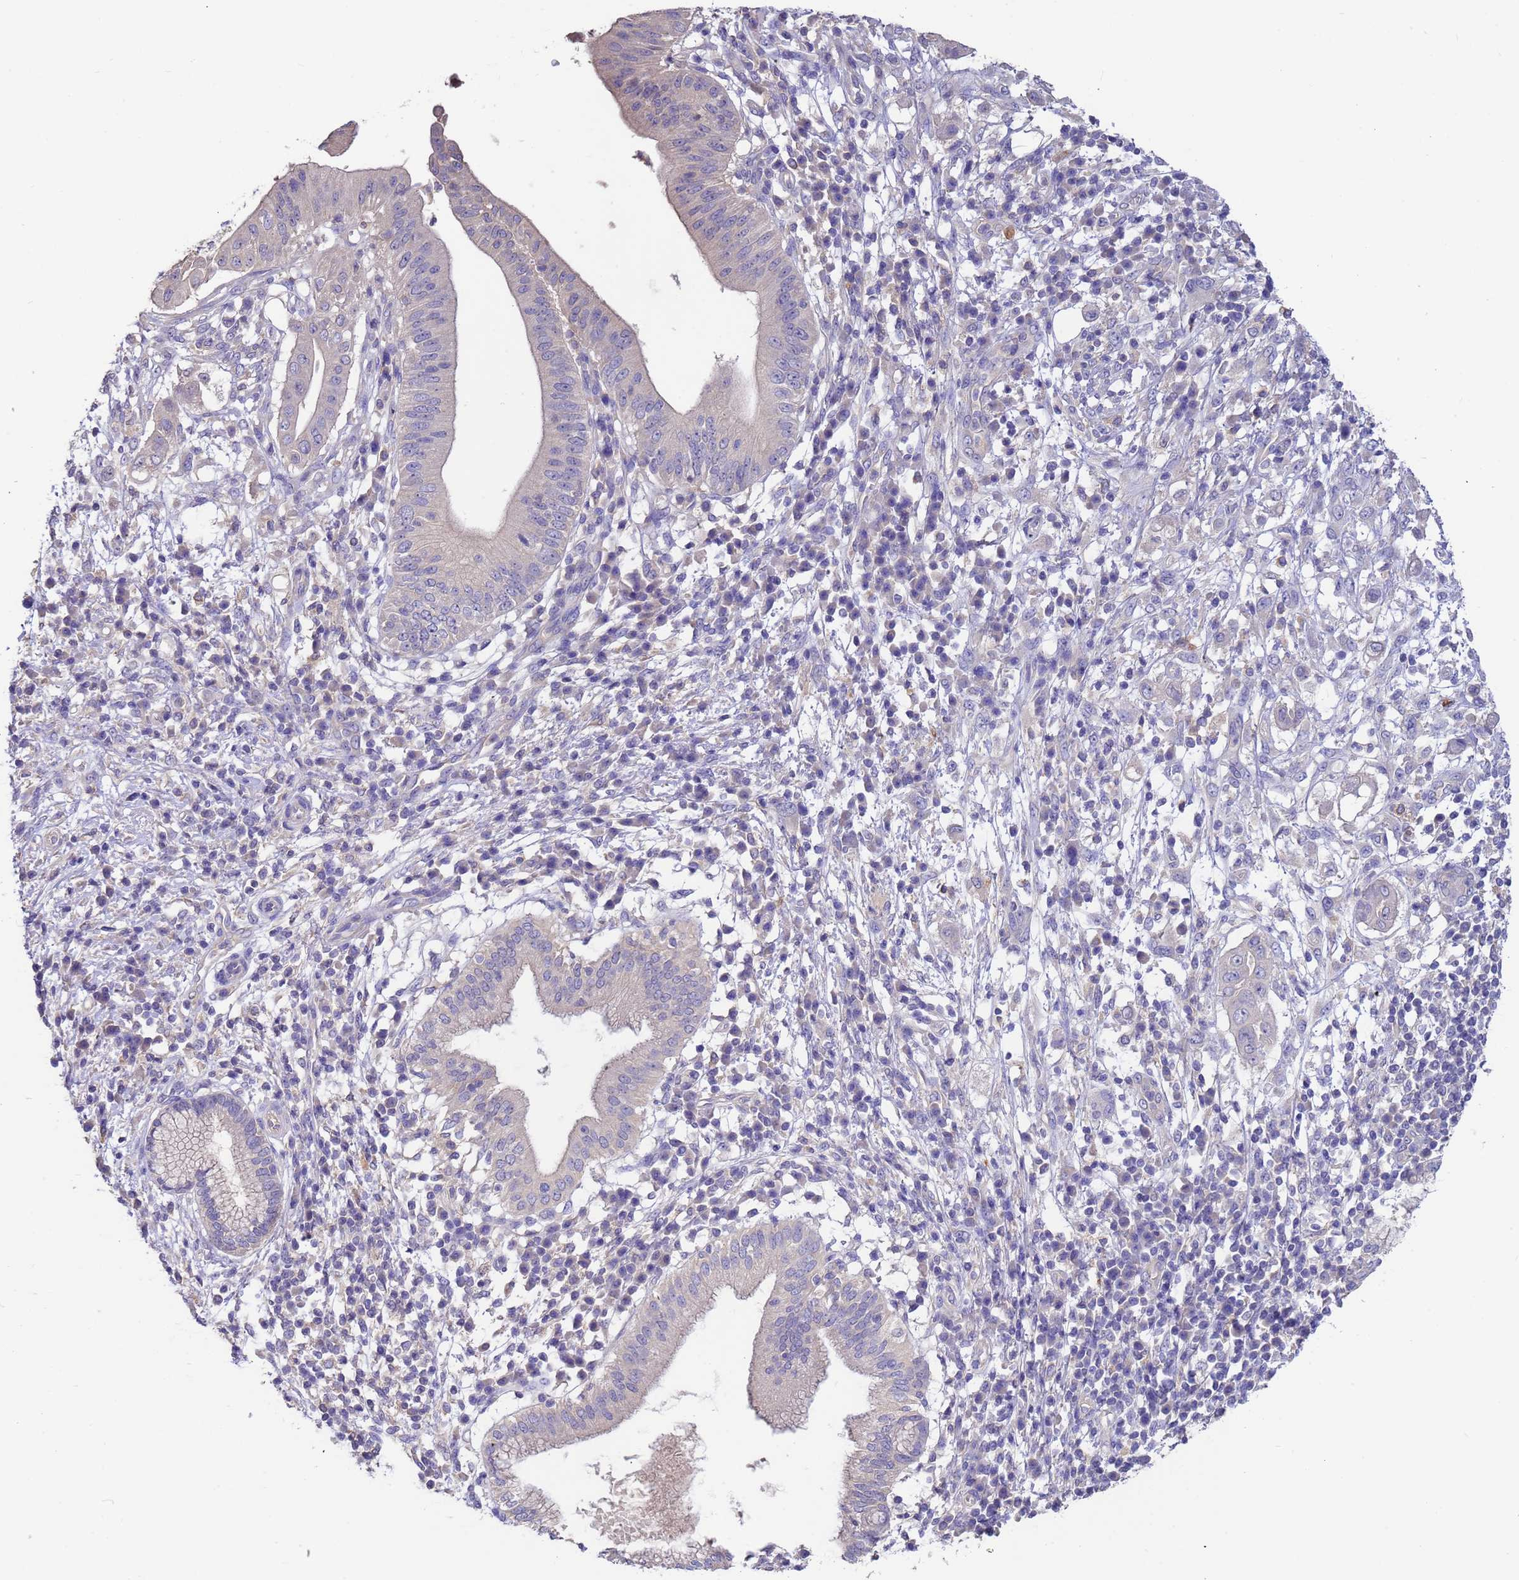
{"staining": {"intensity": "negative", "quantity": "none", "location": "none"}, "tissue": "pancreatic cancer", "cell_type": "Tumor cells", "image_type": "cancer", "snomed": [{"axis": "morphology", "description": "Adenocarcinoma, NOS"}, {"axis": "topography", "description": "Pancreas"}], "caption": "Human pancreatic cancer stained for a protein using IHC displays no expression in tumor cells.", "gene": "SRL", "patient": {"sex": "male", "age": 68}}